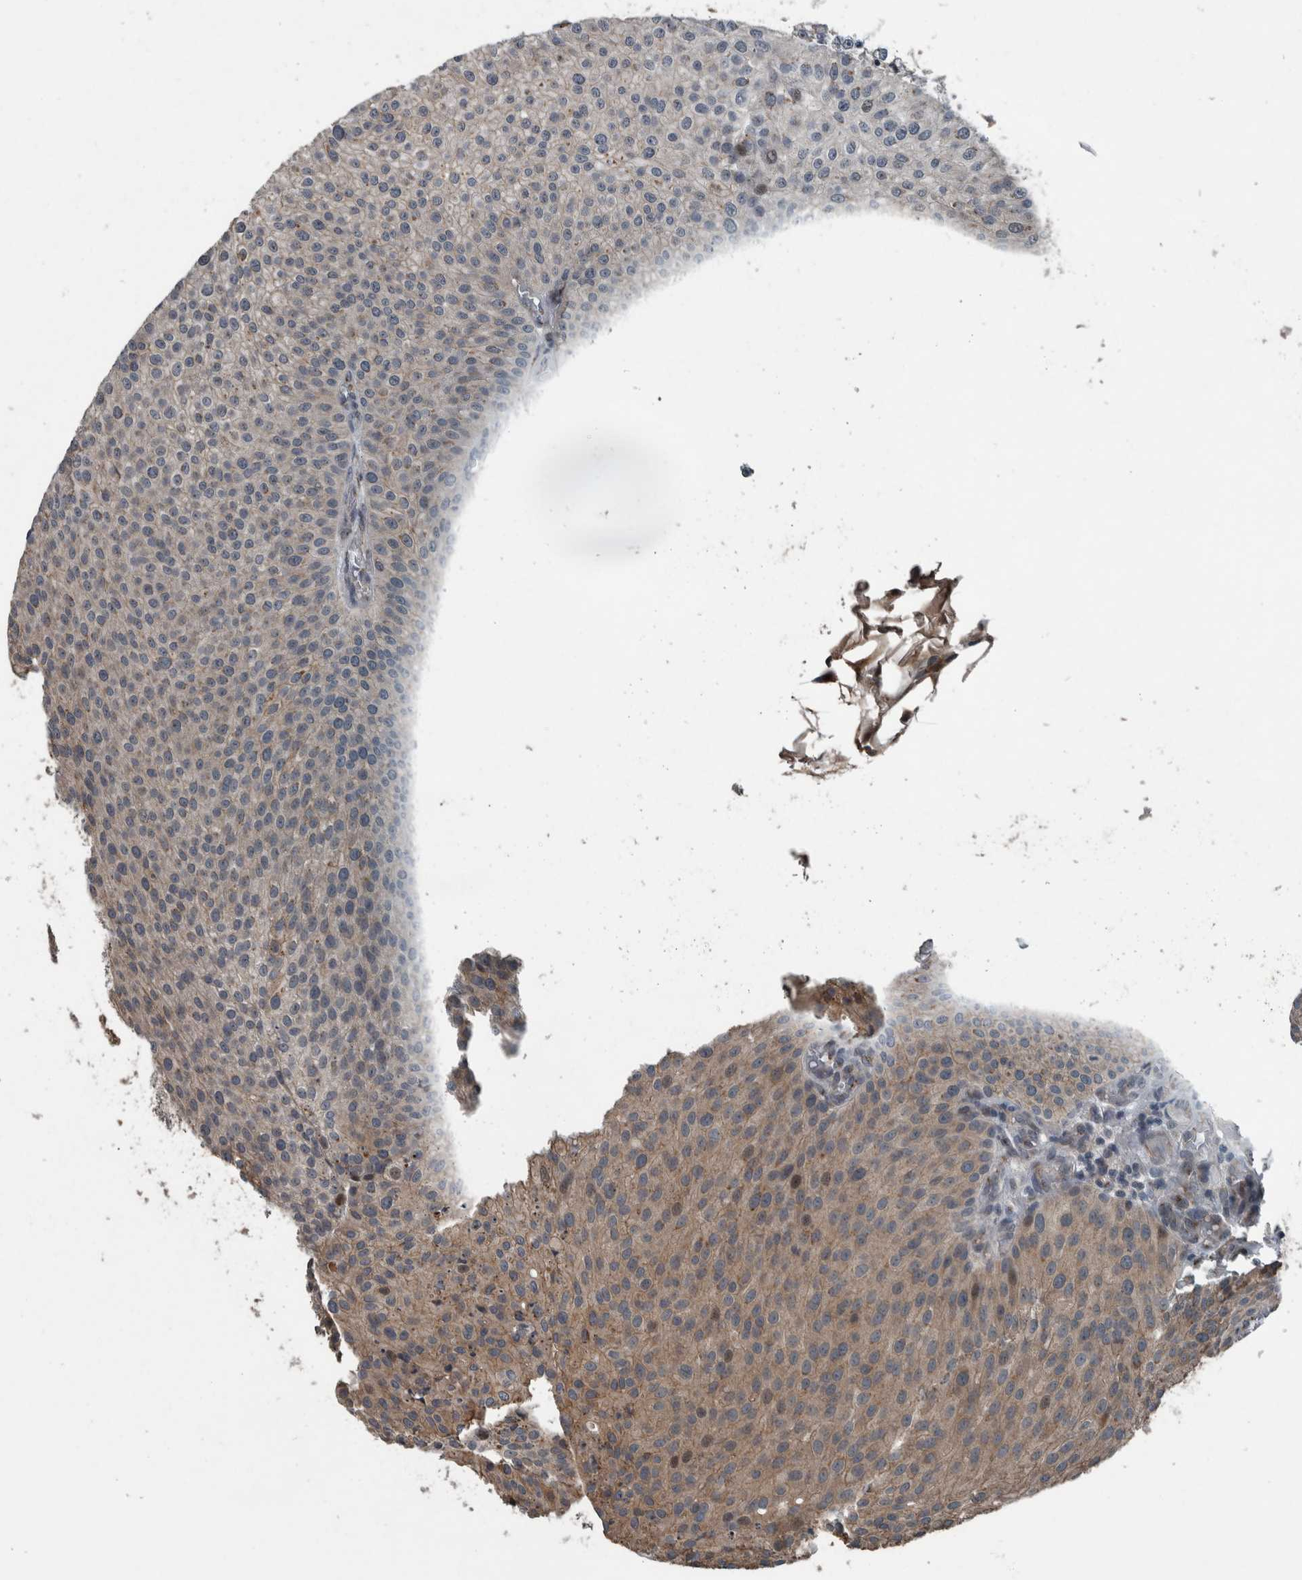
{"staining": {"intensity": "weak", "quantity": "25%-75%", "location": "cytoplasmic/membranous"}, "tissue": "urothelial cancer", "cell_type": "Tumor cells", "image_type": "cancer", "snomed": [{"axis": "morphology", "description": "Urothelial carcinoma, Low grade"}, {"axis": "topography", "description": "Smooth muscle"}, {"axis": "topography", "description": "Urinary bladder"}], "caption": "An image of human low-grade urothelial carcinoma stained for a protein reveals weak cytoplasmic/membranous brown staining in tumor cells.", "gene": "ZNF345", "patient": {"sex": "male", "age": 60}}